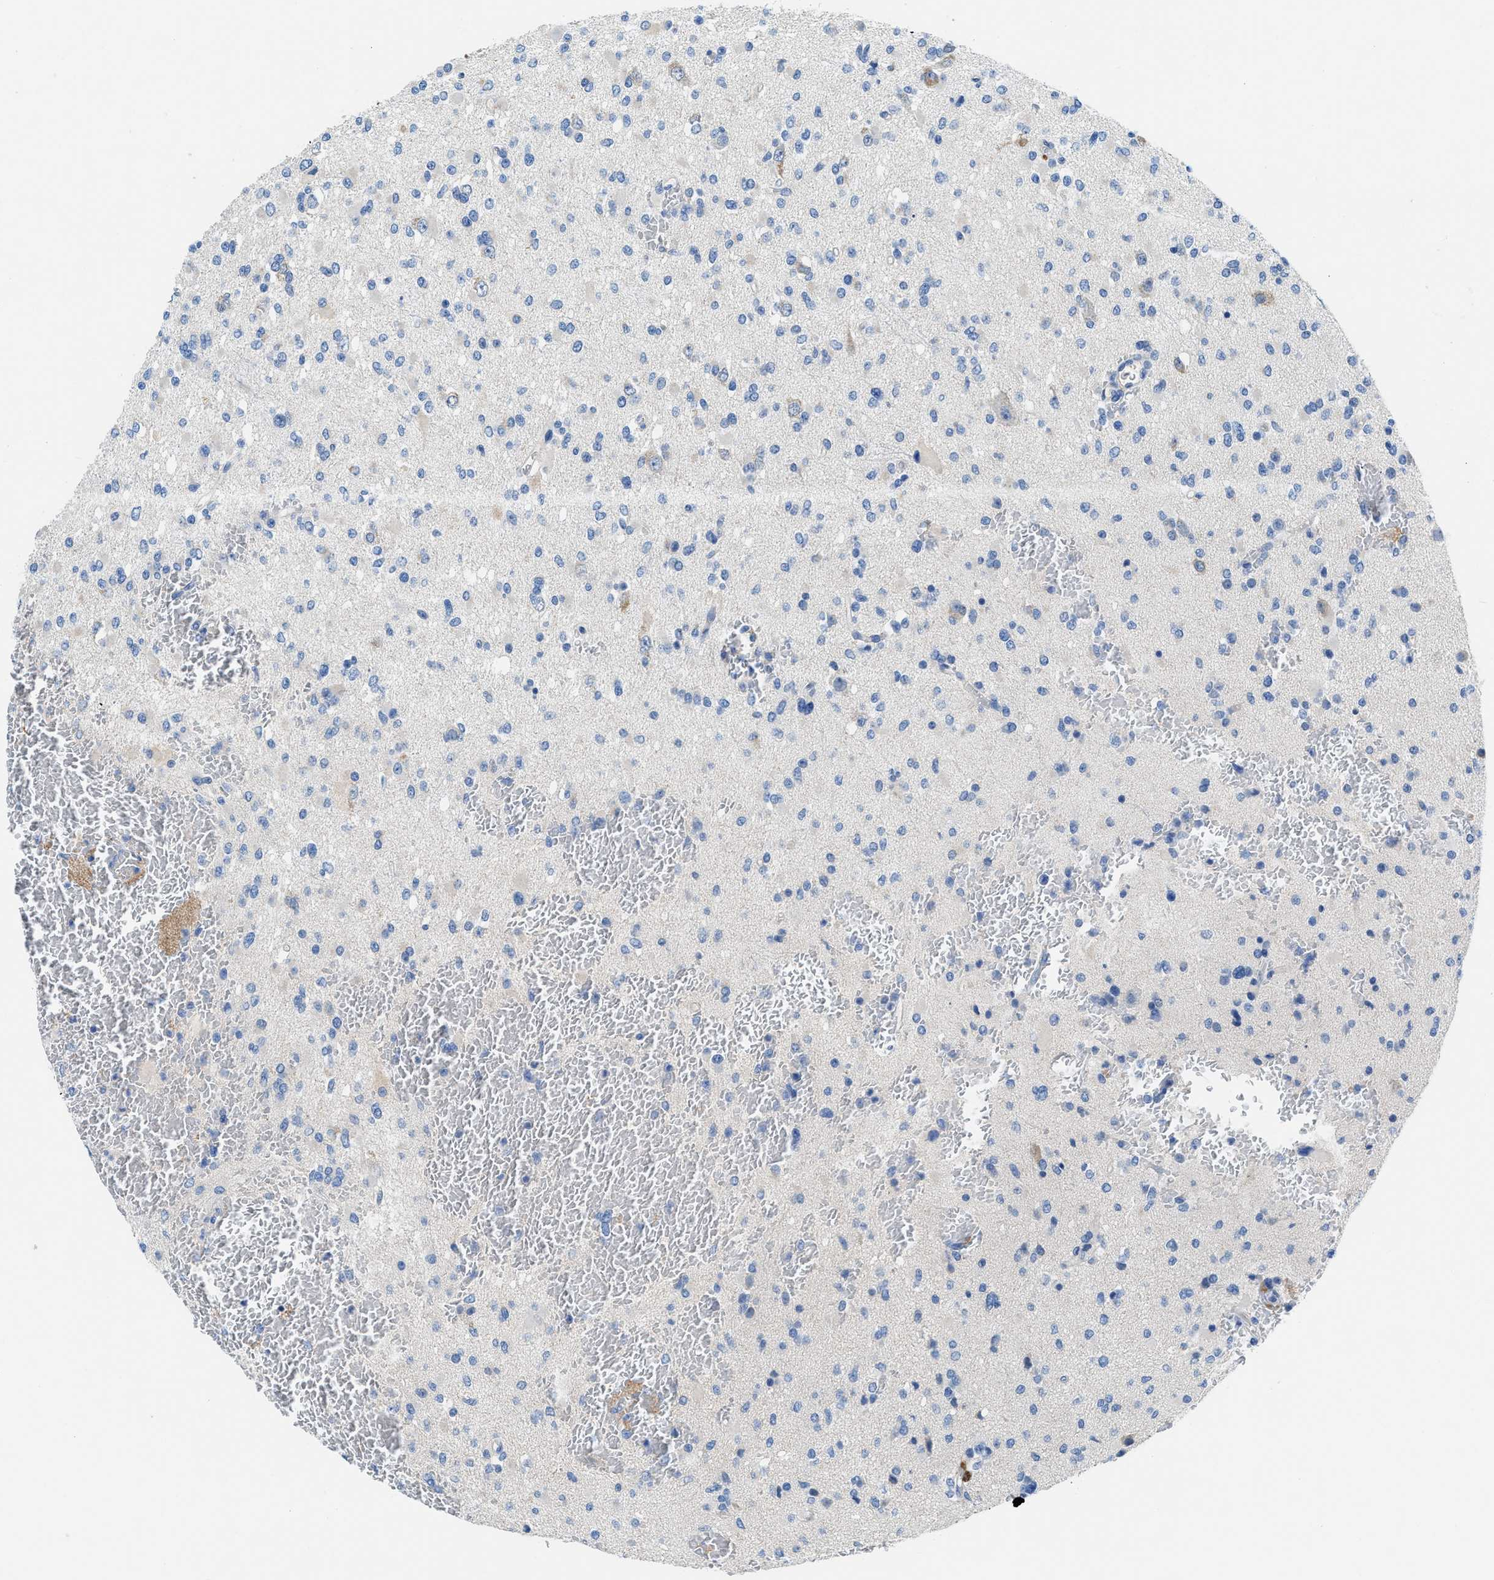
{"staining": {"intensity": "negative", "quantity": "none", "location": "none"}, "tissue": "glioma", "cell_type": "Tumor cells", "image_type": "cancer", "snomed": [{"axis": "morphology", "description": "Glioma, malignant, Low grade"}, {"axis": "topography", "description": "Brain"}], "caption": "Malignant low-grade glioma was stained to show a protein in brown. There is no significant expression in tumor cells.", "gene": "SLC10A6", "patient": {"sex": "female", "age": 22}}